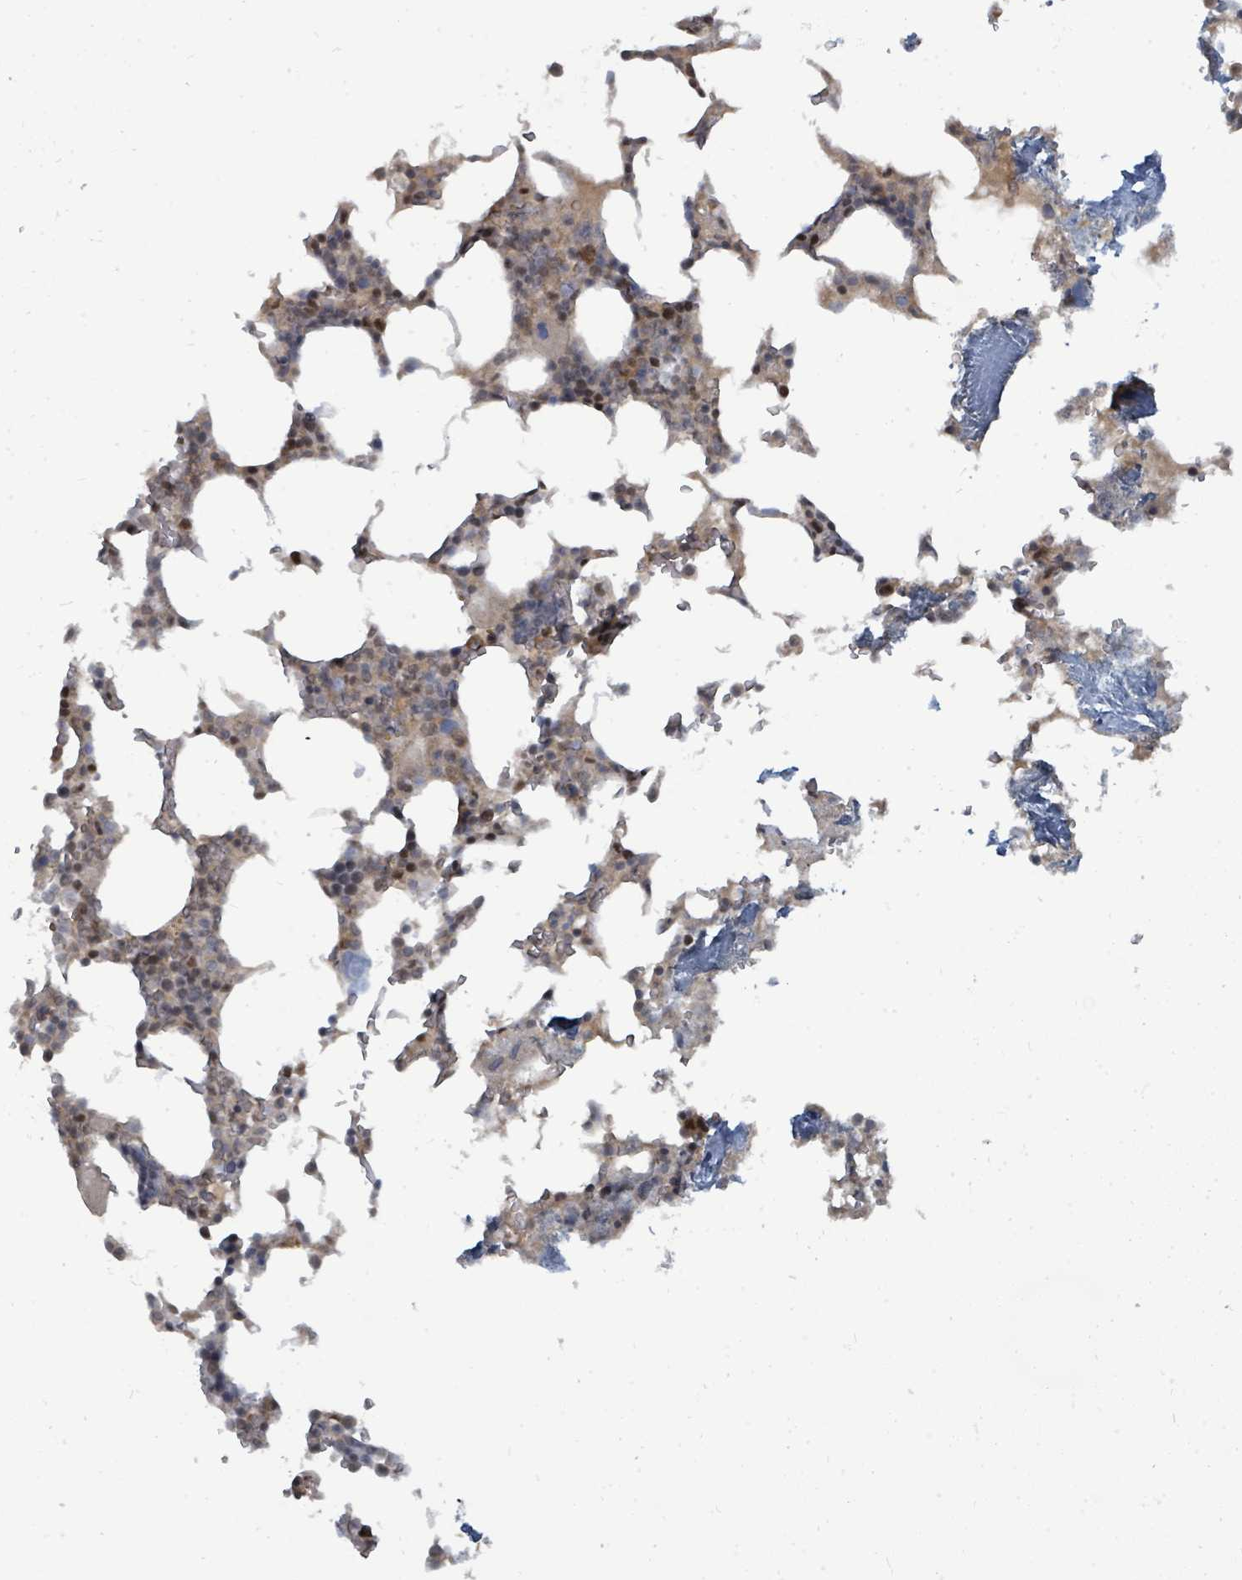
{"staining": {"intensity": "moderate", "quantity": "<25%", "location": "nuclear"}, "tissue": "bone marrow", "cell_type": "Hematopoietic cells", "image_type": "normal", "snomed": [{"axis": "morphology", "description": "Normal tissue, NOS"}, {"axis": "topography", "description": "Bone marrow"}], "caption": "This image exhibits immunohistochemistry (IHC) staining of benign bone marrow, with low moderate nuclear expression in approximately <25% of hematopoietic cells.", "gene": "UCK1", "patient": {"sex": "male", "age": 64}}